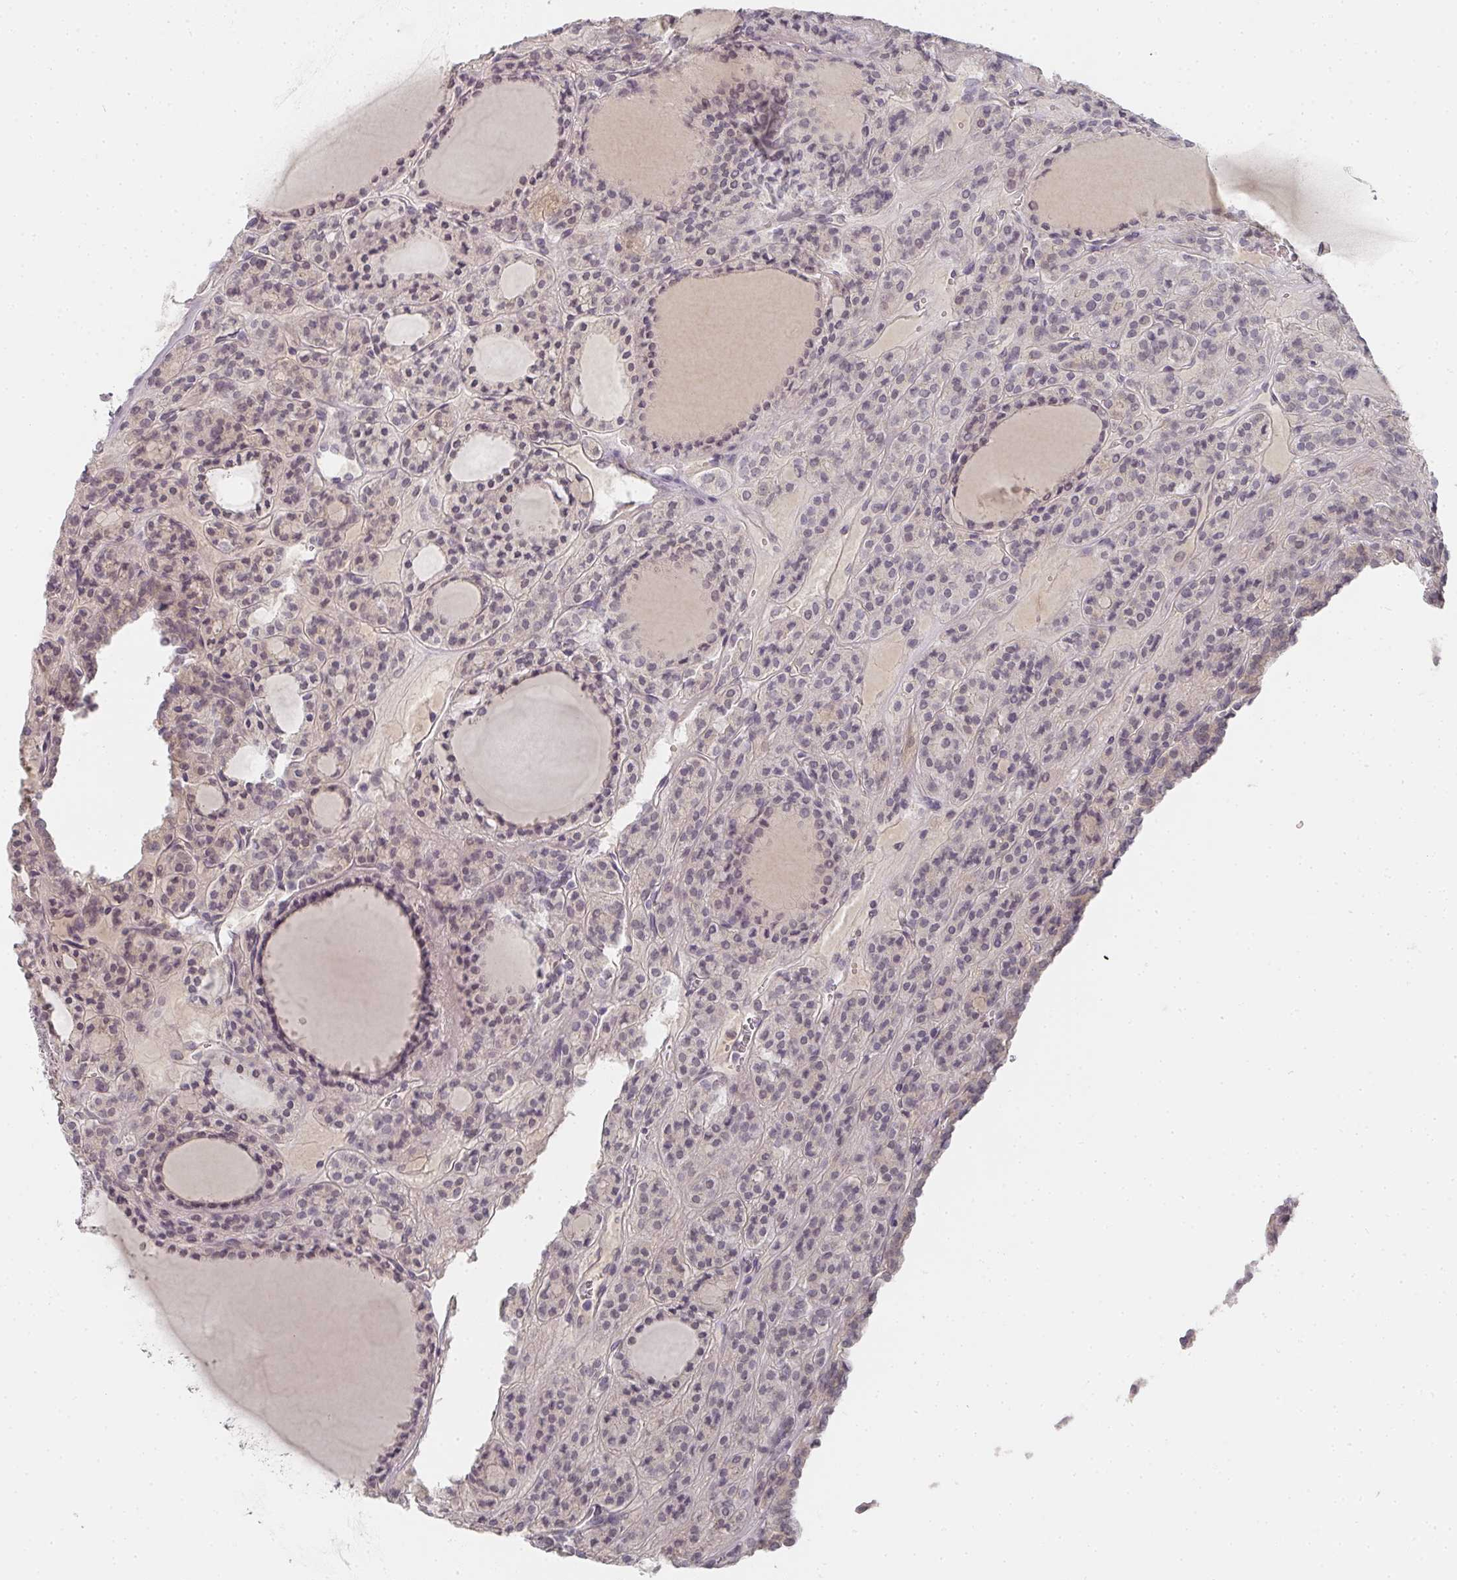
{"staining": {"intensity": "weak", "quantity": "<25%", "location": "cytoplasmic/membranous,nuclear"}, "tissue": "thyroid cancer", "cell_type": "Tumor cells", "image_type": "cancer", "snomed": [{"axis": "morphology", "description": "Follicular adenoma carcinoma, NOS"}, {"axis": "topography", "description": "Thyroid gland"}], "caption": "DAB immunohistochemical staining of human follicular adenoma carcinoma (thyroid) reveals no significant staining in tumor cells.", "gene": "SHISA2", "patient": {"sex": "female", "age": 63}}